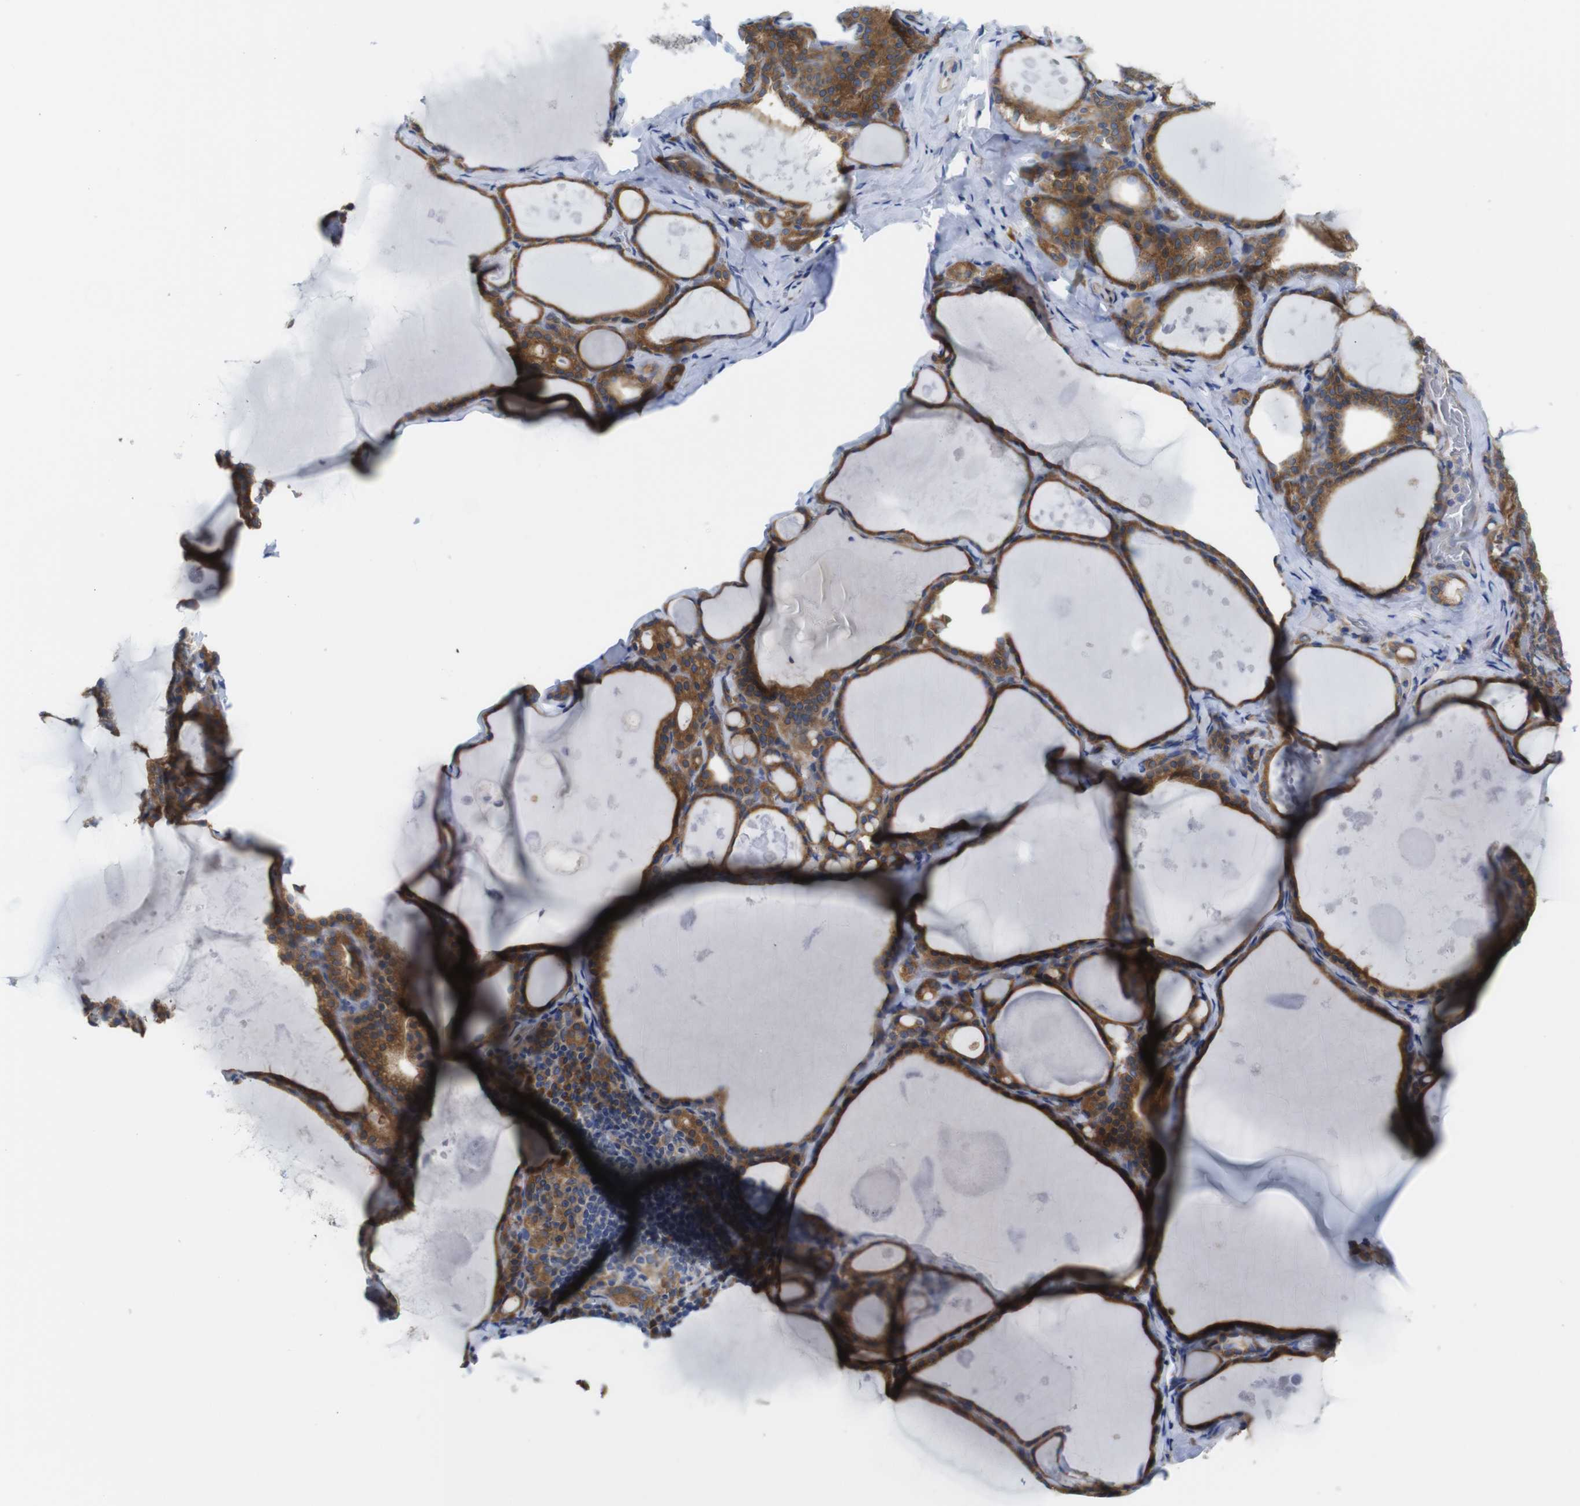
{"staining": {"intensity": "moderate", "quantity": ">75%", "location": "cytoplasmic/membranous"}, "tissue": "thyroid gland", "cell_type": "Glandular cells", "image_type": "normal", "snomed": [{"axis": "morphology", "description": "Normal tissue, NOS"}, {"axis": "topography", "description": "Thyroid gland"}], "caption": "DAB immunohistochemical staining of normal human thyroid gland displays moderate cytoplasmic/membranous protein staining in about >75% of glandular cells.", "gene": "DDRGK1", "patient": {"sex": "male", "age": 56}}